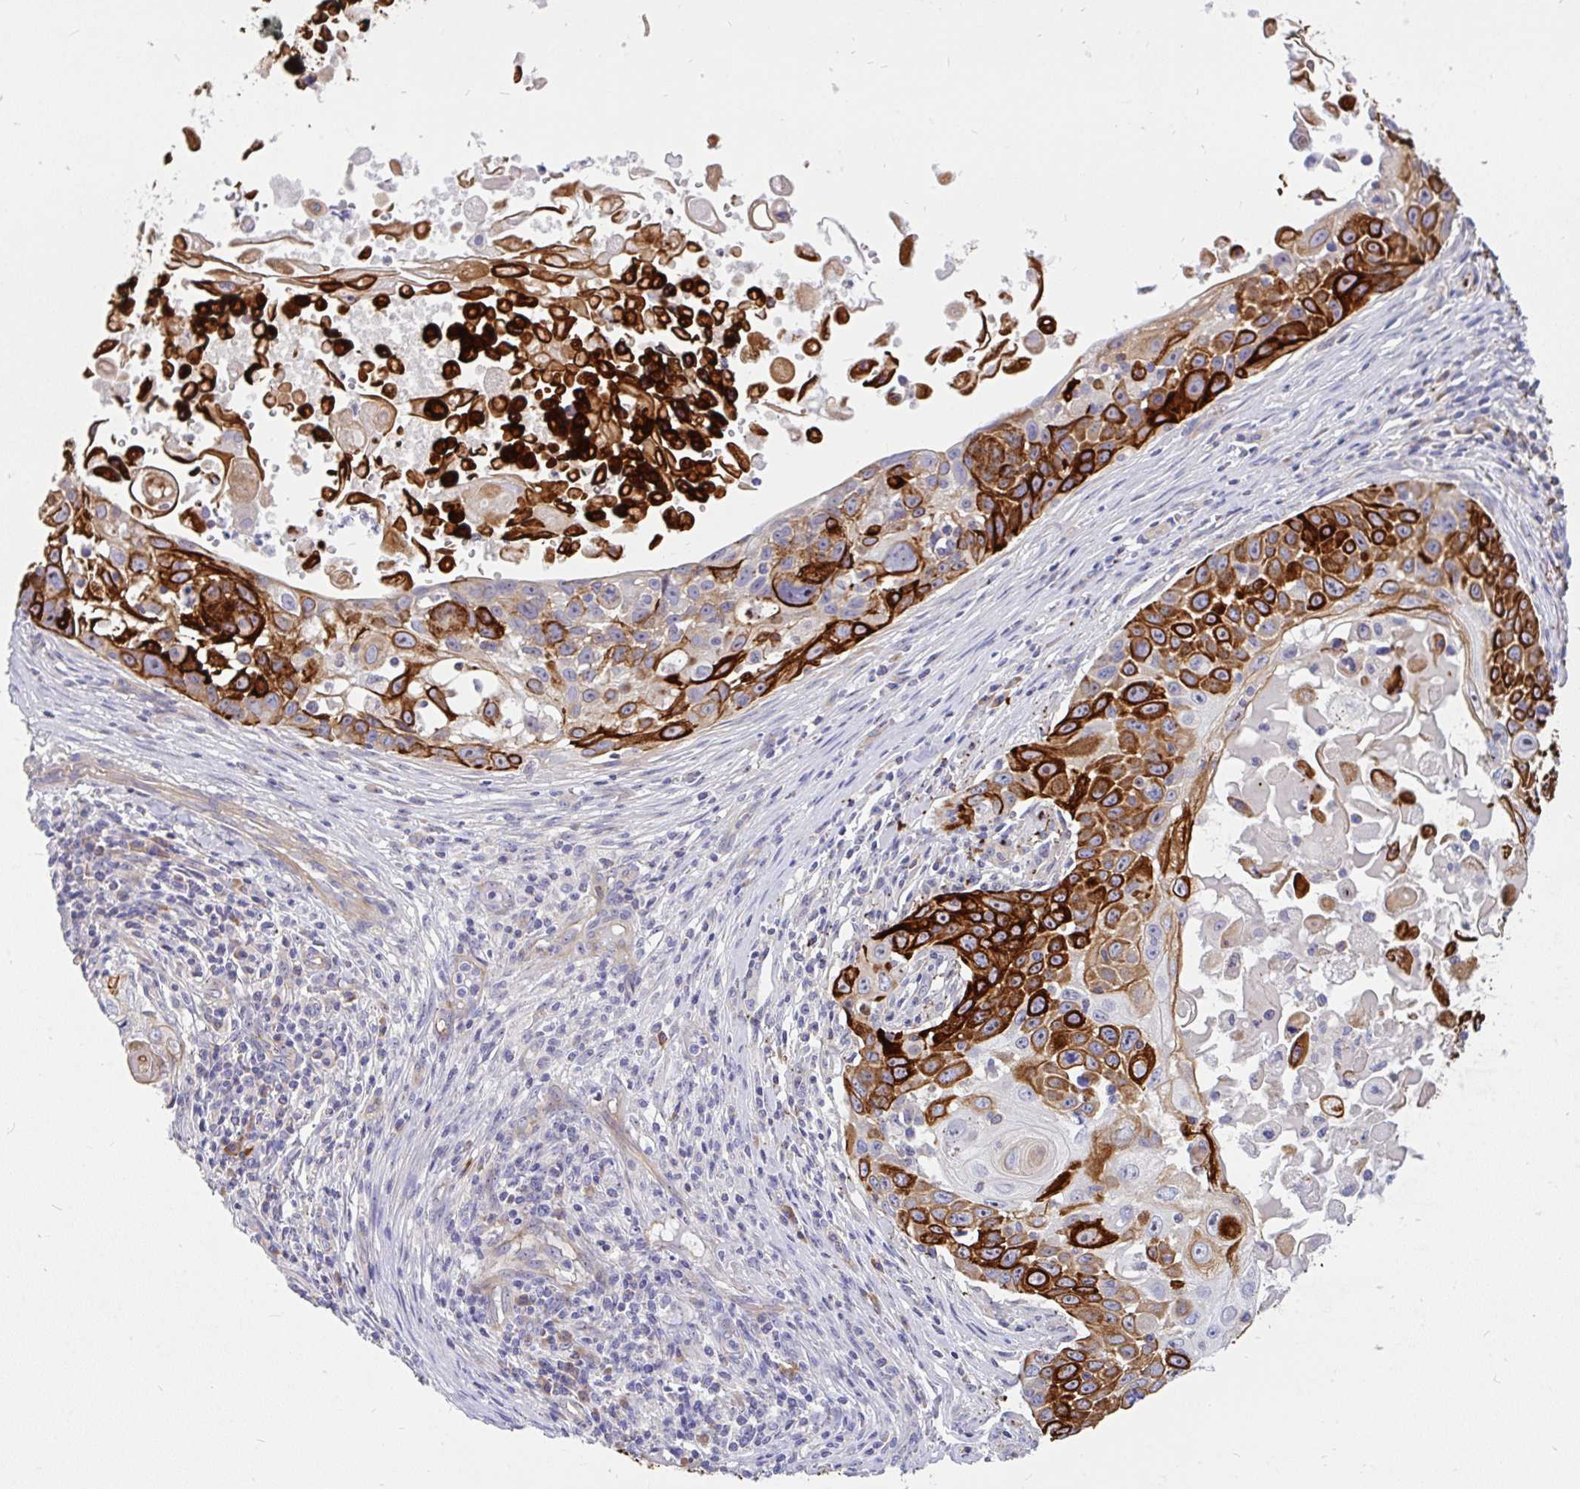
{"staining": {"intensity": "strong", "quantity": ">75%", "location": "cytoplasmic/membranous"}, "tissue": "skin cancer", "cell_type": "Tumor cells", "image_type": "cancer", "snomed": [{"axis": "morphology", "description": "Squamous cell carcinoma, NOS"}, {"axis": "topography", "description": "Skin"}], "caption": "There is high levels of strong cytoplasmic/membranous expression in tumor cells of skin cancer (squamous cell carcinoma), as demonstrated by immunohistochemical staining (brown color).", "gene": "LRRC26", "patient": {"sex": "male", "age": 24}}